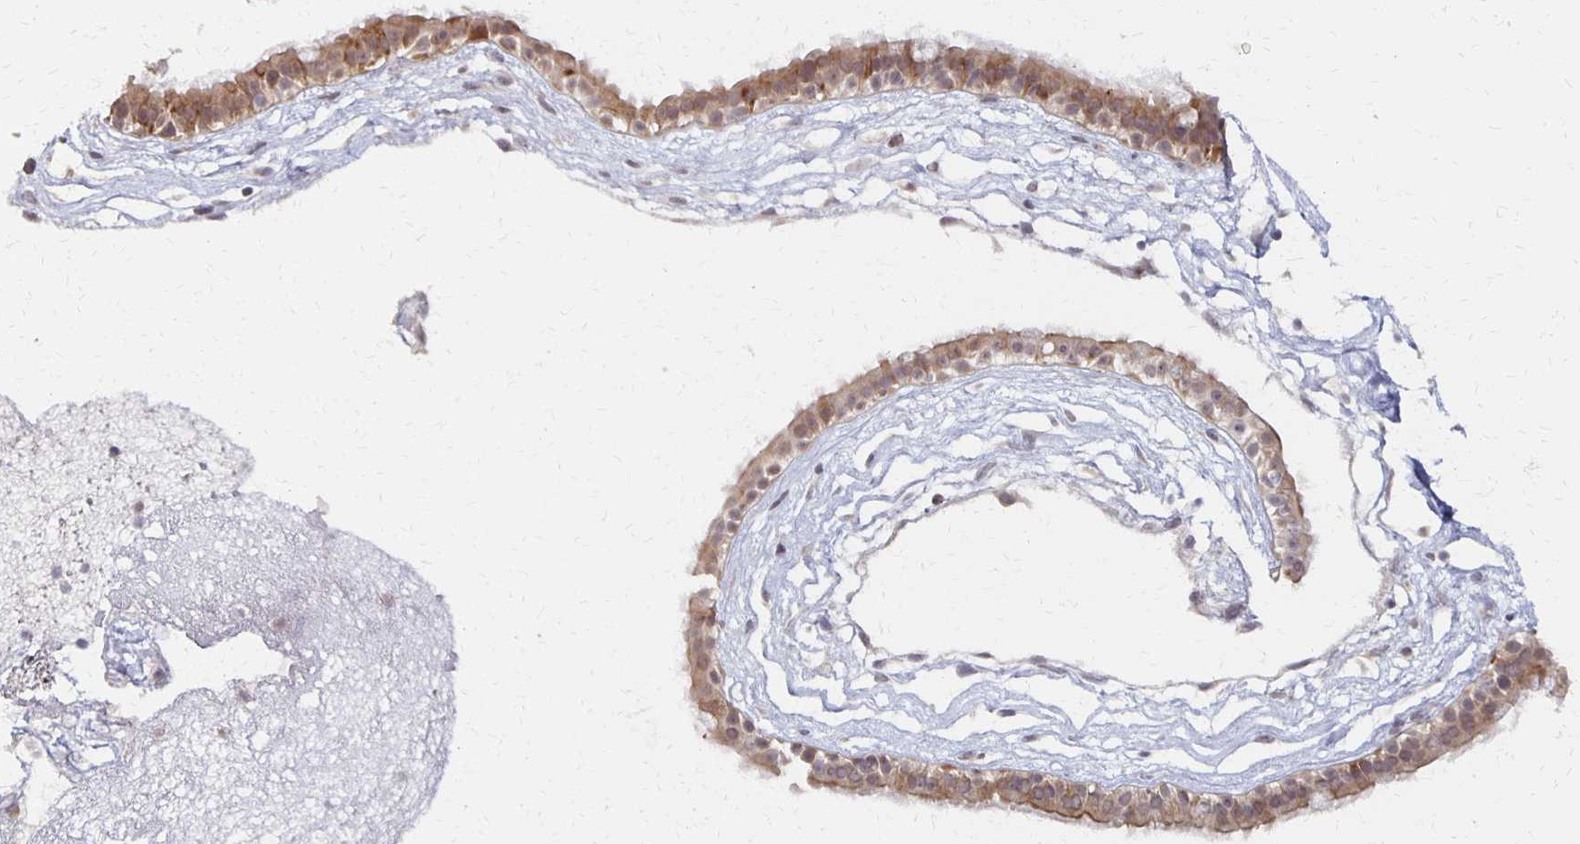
{"staining": {"intensity": "moderate", "quantity": ">75%", "location": "cytoplasmic/membranous,nuclear"}, "tissue": "nasopharynx", "cell_type": "Respiratory epithelial cells", "image_type": "normal", "snomed": [{"axis": "morphology", "description": "Normal tissue, NOS"}, {"axis": "topography", "description": "Nasopharynx"}], "caption": "Benign nasopharynx displays moderate cytoplasmic/membranous,nuclear positivity in approximately >75% of respiratory epithelial cells.", "gene": "PRKCB", "patient": {"sex": "male", "age": 24}}